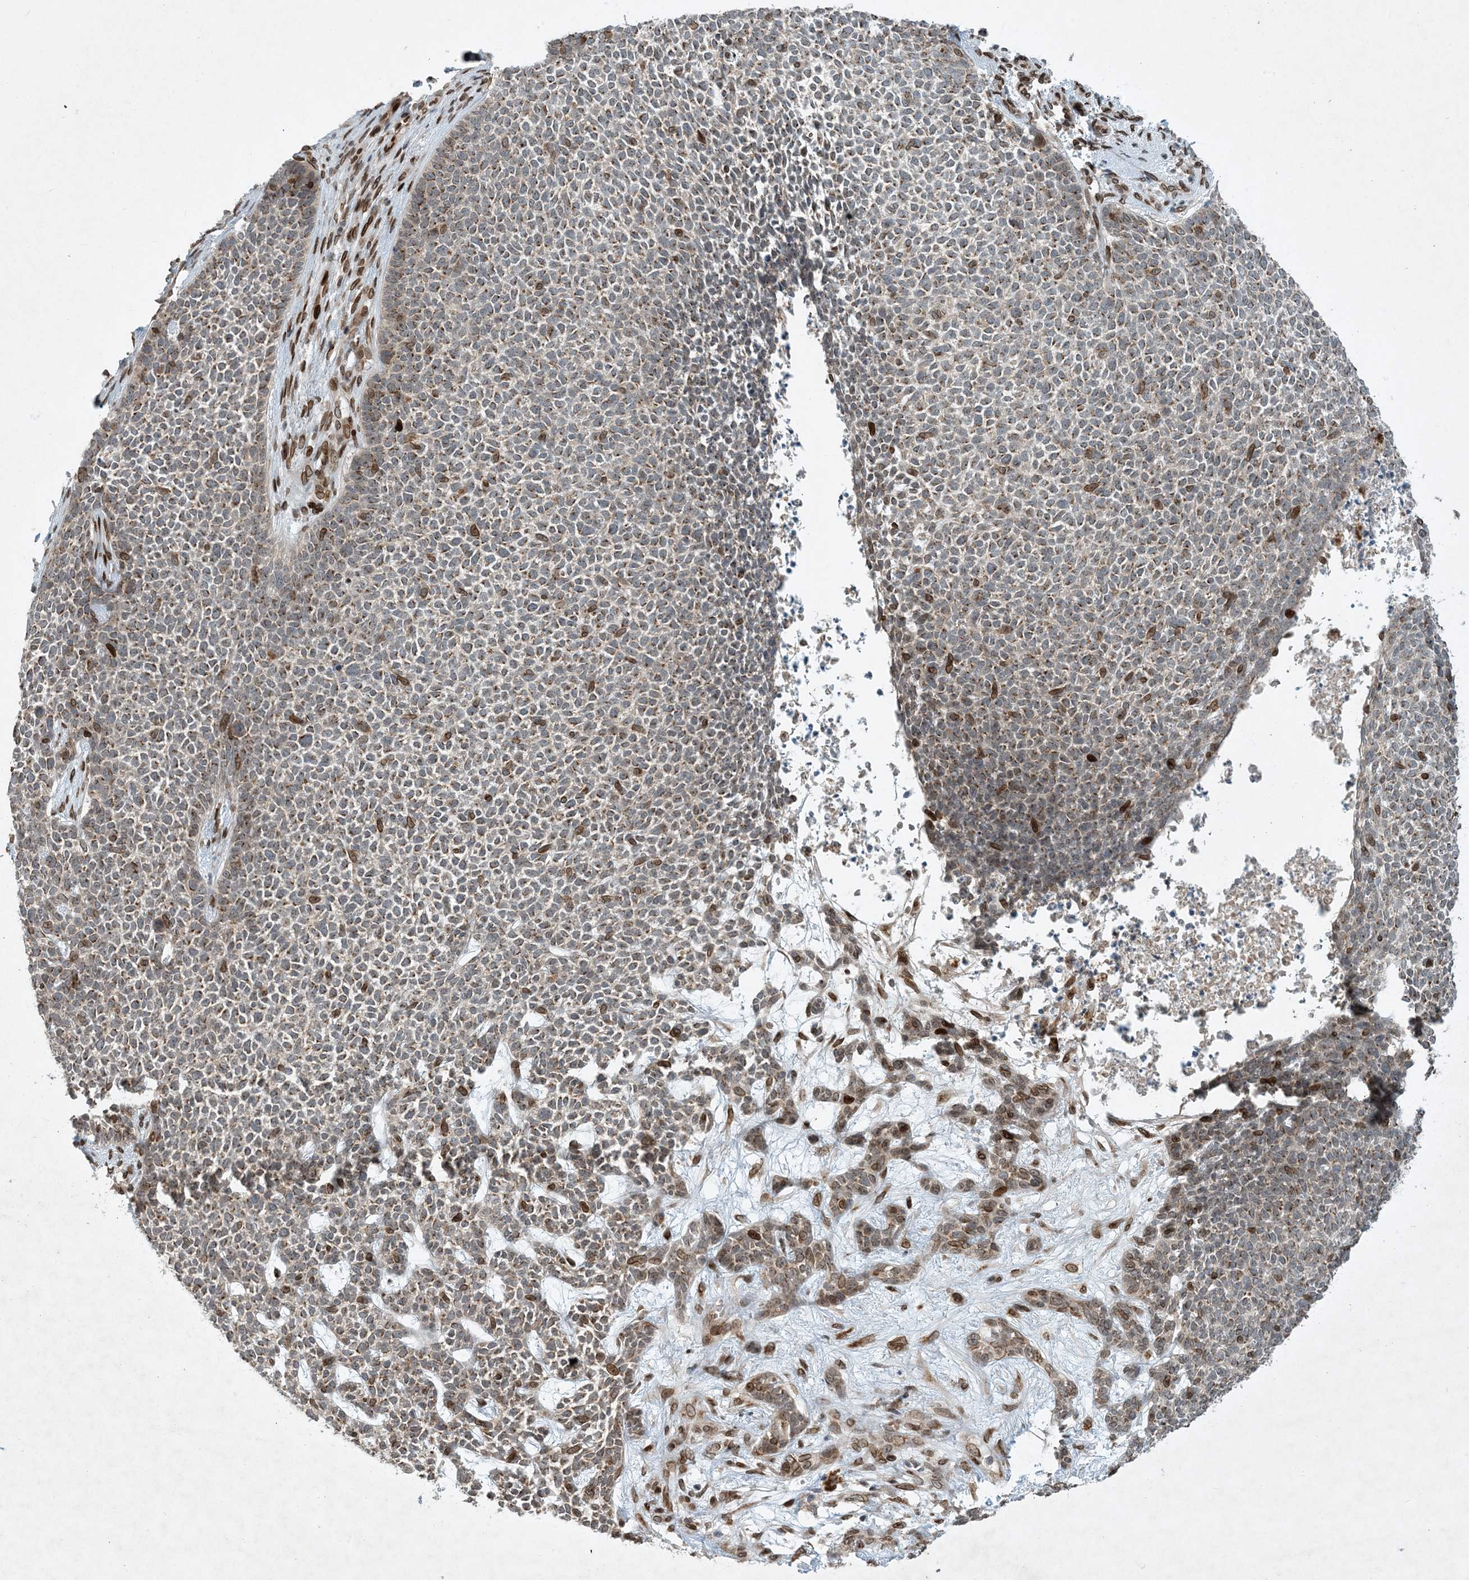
{"staining": {"intensity": "moderate", "quantity": "25%-75%", "location": "cytoplasmic/membranous,nuclear"}, "tissue": "skin cancer", "cell_type": "Tumor cells", "image_type": "cancer", "snomed": [{"axis": "morphology", "description": "Basal cell carcinoma"}, {"axis": "topography", "description": "Skin"}], "caption": "Tumor cells show moderate cytoplasmic/membranous and nuclear staining in about 25%-75% of cells in skin basal cell carcinoma. Nuclei are stained in blue.", "gene": "SLC35A2", "patient": {"sex": "female", "age": 84}}